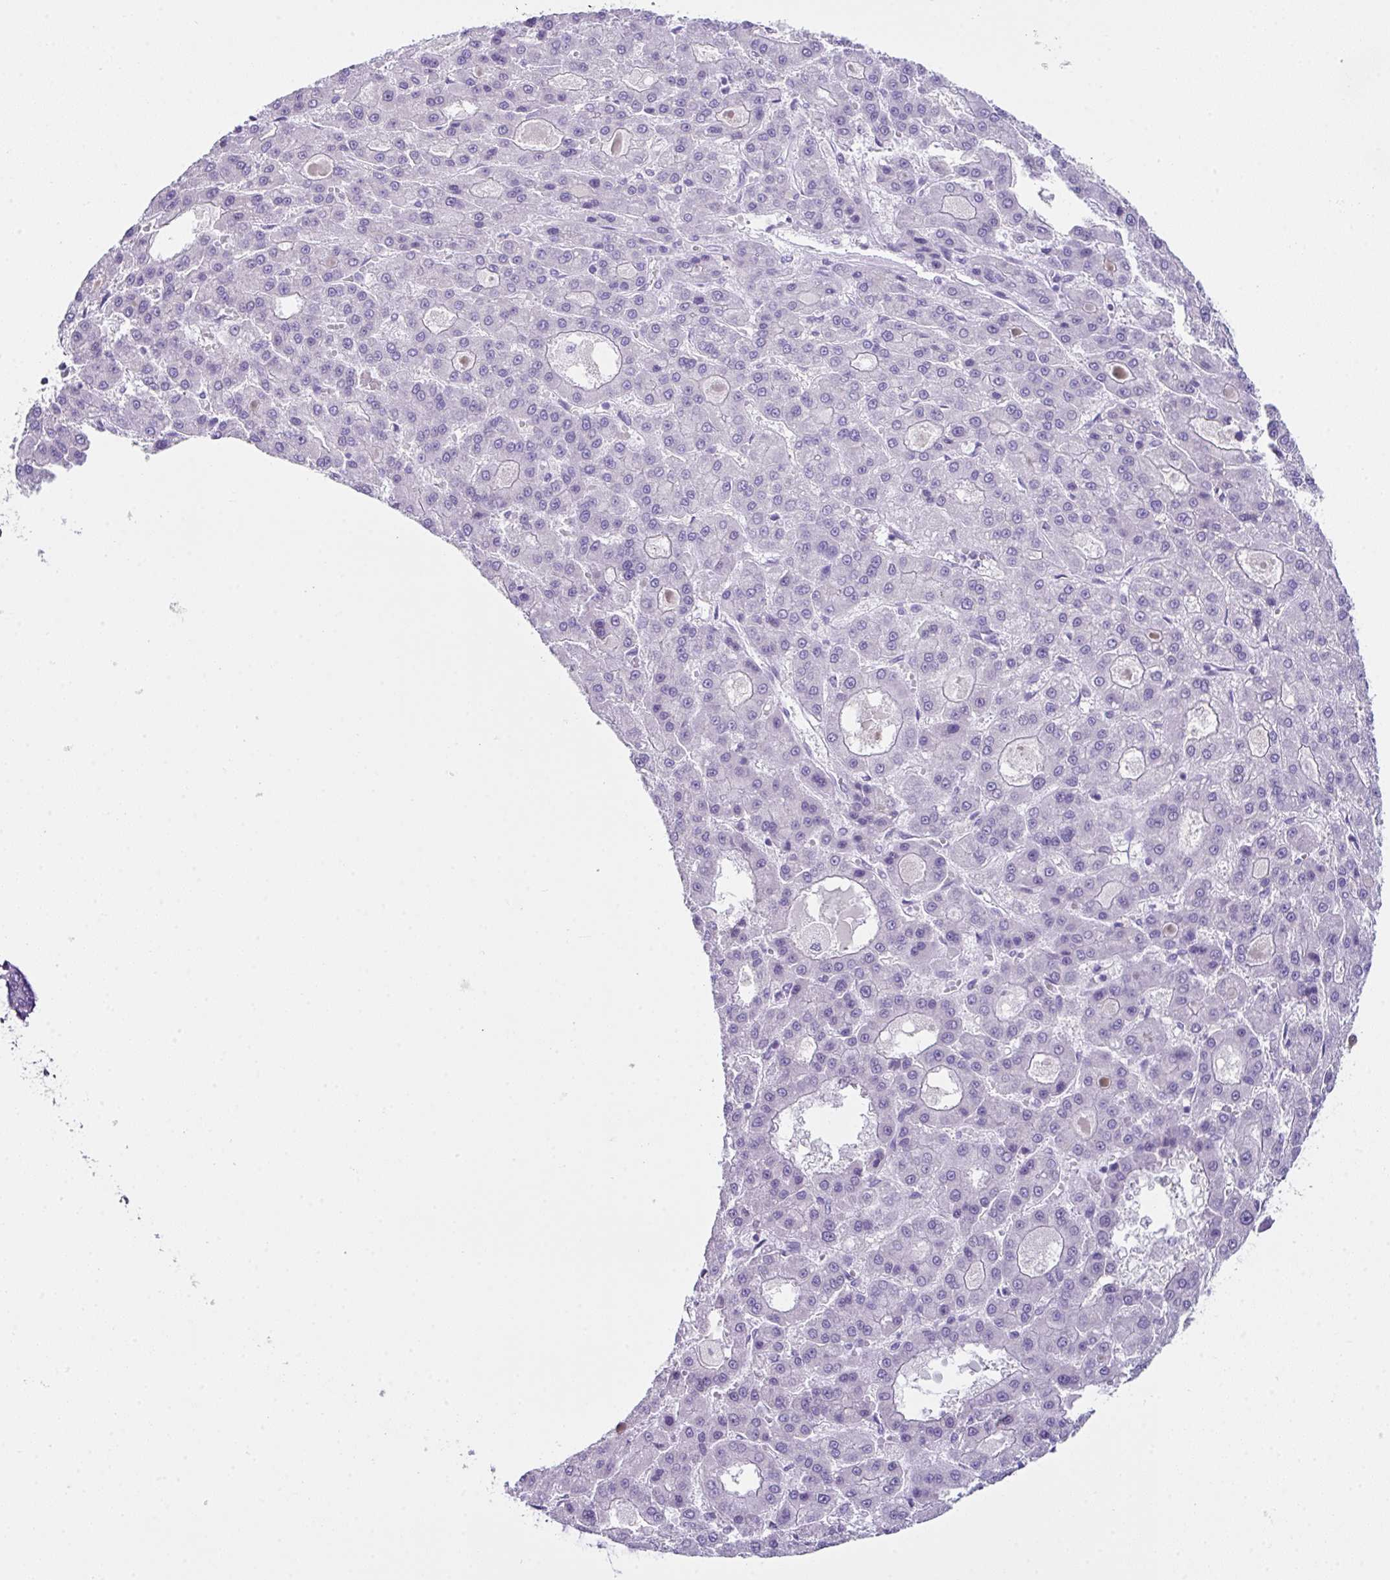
{"staining": {"intensity": "negative", "quantity": "none", "location": "none"}, "tissue": "liver cancer", "cell_type": "Tumor cells", "image_type": "cancer", "snomed": [{"axis": "morphology", "description": "Carcinoma, Hepatocellular, NOS"}, {"axis": "topography", "description": "Liver"}], "caption": "DAB immunohistochemical staining of hepatocellular carcinoma (liver) shows no significant positivity in tumor cells.", "gene": "LGALS4", "patient": {"sex": "male", "age": 70}}